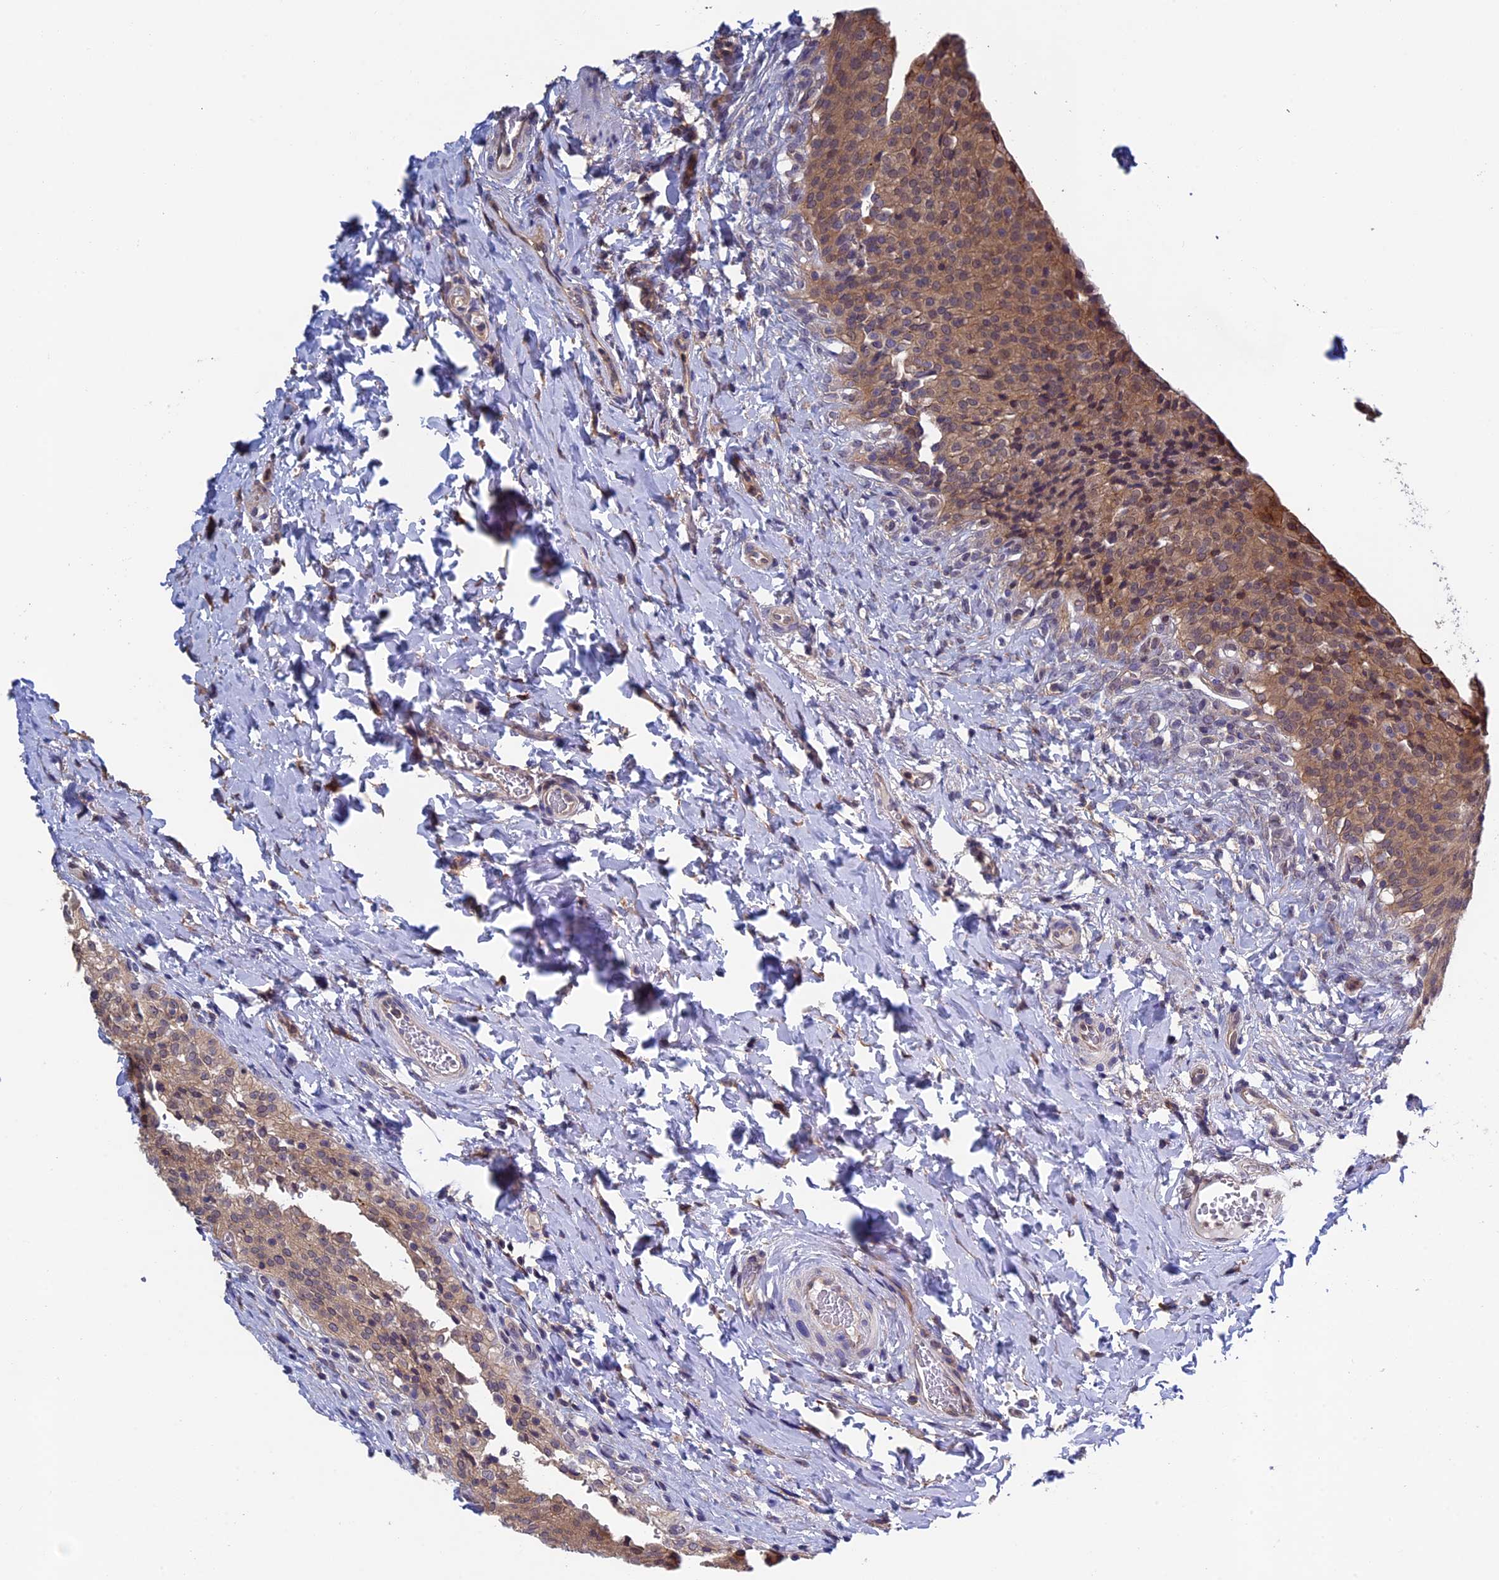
{"staining": {"intensity": "moderate", "quantity": ">75%", "location": "cytoplasmic/membranous"}, "tissue": "urinary bladder", "cell_type": "Urothelial cells", "image_type": "normal", "snomed": [{"axis": "morphology", "description": "Normal tissue, NOS"}, {"axis": "morphology", "description": "Inflammation, NOS"}, {"axis": "topography", "description": "Urinary bladder"}], "caption": "Approximately >75% of urothelial cells in benign urinary bladder reveal moderate cytoplasmic/membranous protein expression as visualized by brown immunohistochemical staining.", "gene": "LCMT1", "patient": {"sex": "male", "age": 64}}